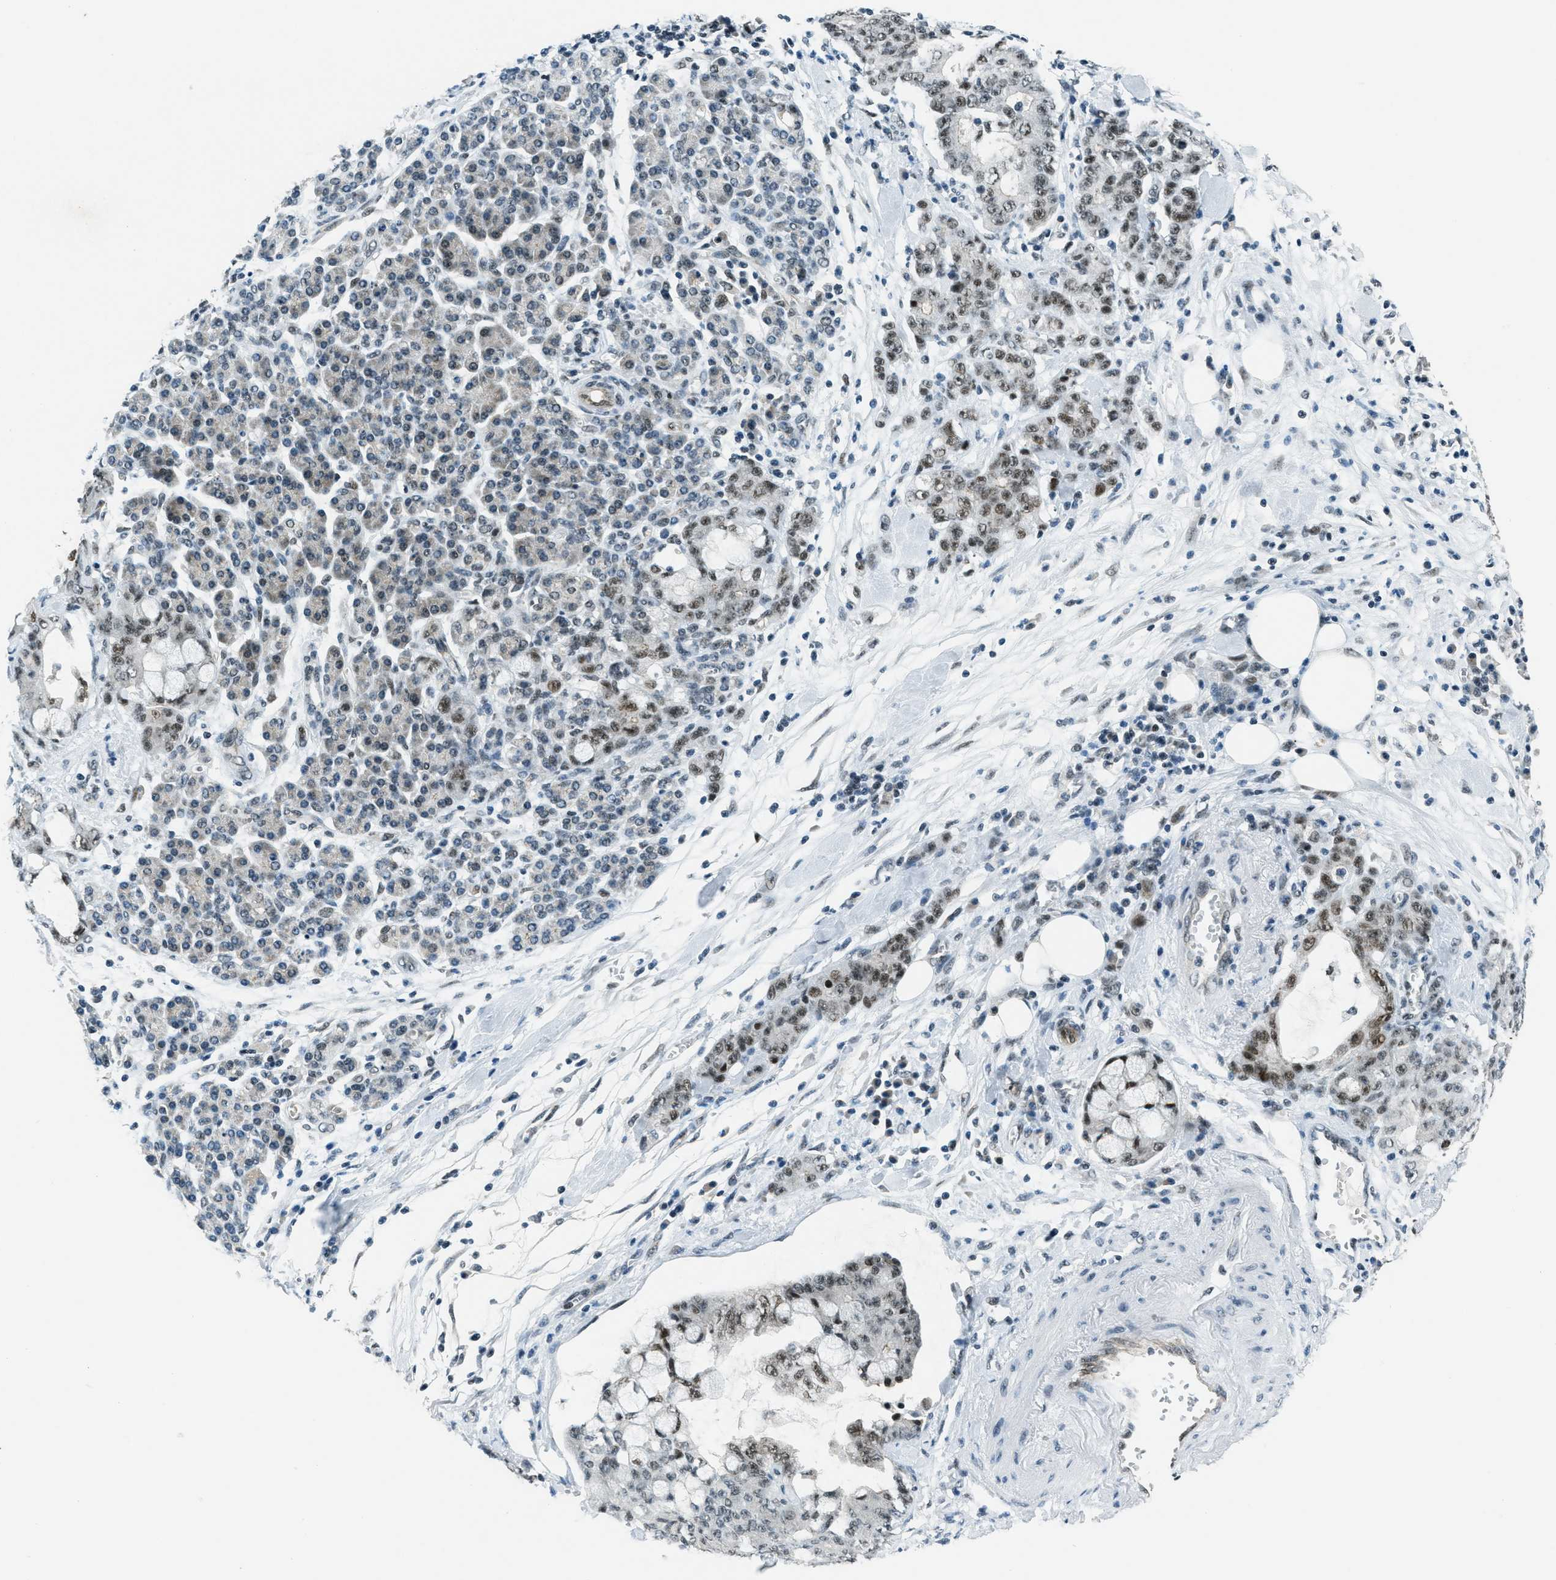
{"staining": {"intensity": "weak", "quantity": ">75%", "location": "nuclear"}, "tissue": "pancreatic cancer", "cell_type": "Tumor cells", "image_type": "cancer", "snomed": [{"axis": "morphology", "description": "Adenocarcinoma, NOS"}, {"axis": "topography", "description": "Pancreas"}], "caption": "Approximately >75% of tumor cells in pancreatic adenocarcinoma reveal weak nuclear protein staining as visualized by brown immunohistochemical staining.", "gene": "KLF6", "patient": {"sex": "female", "age": 73}}